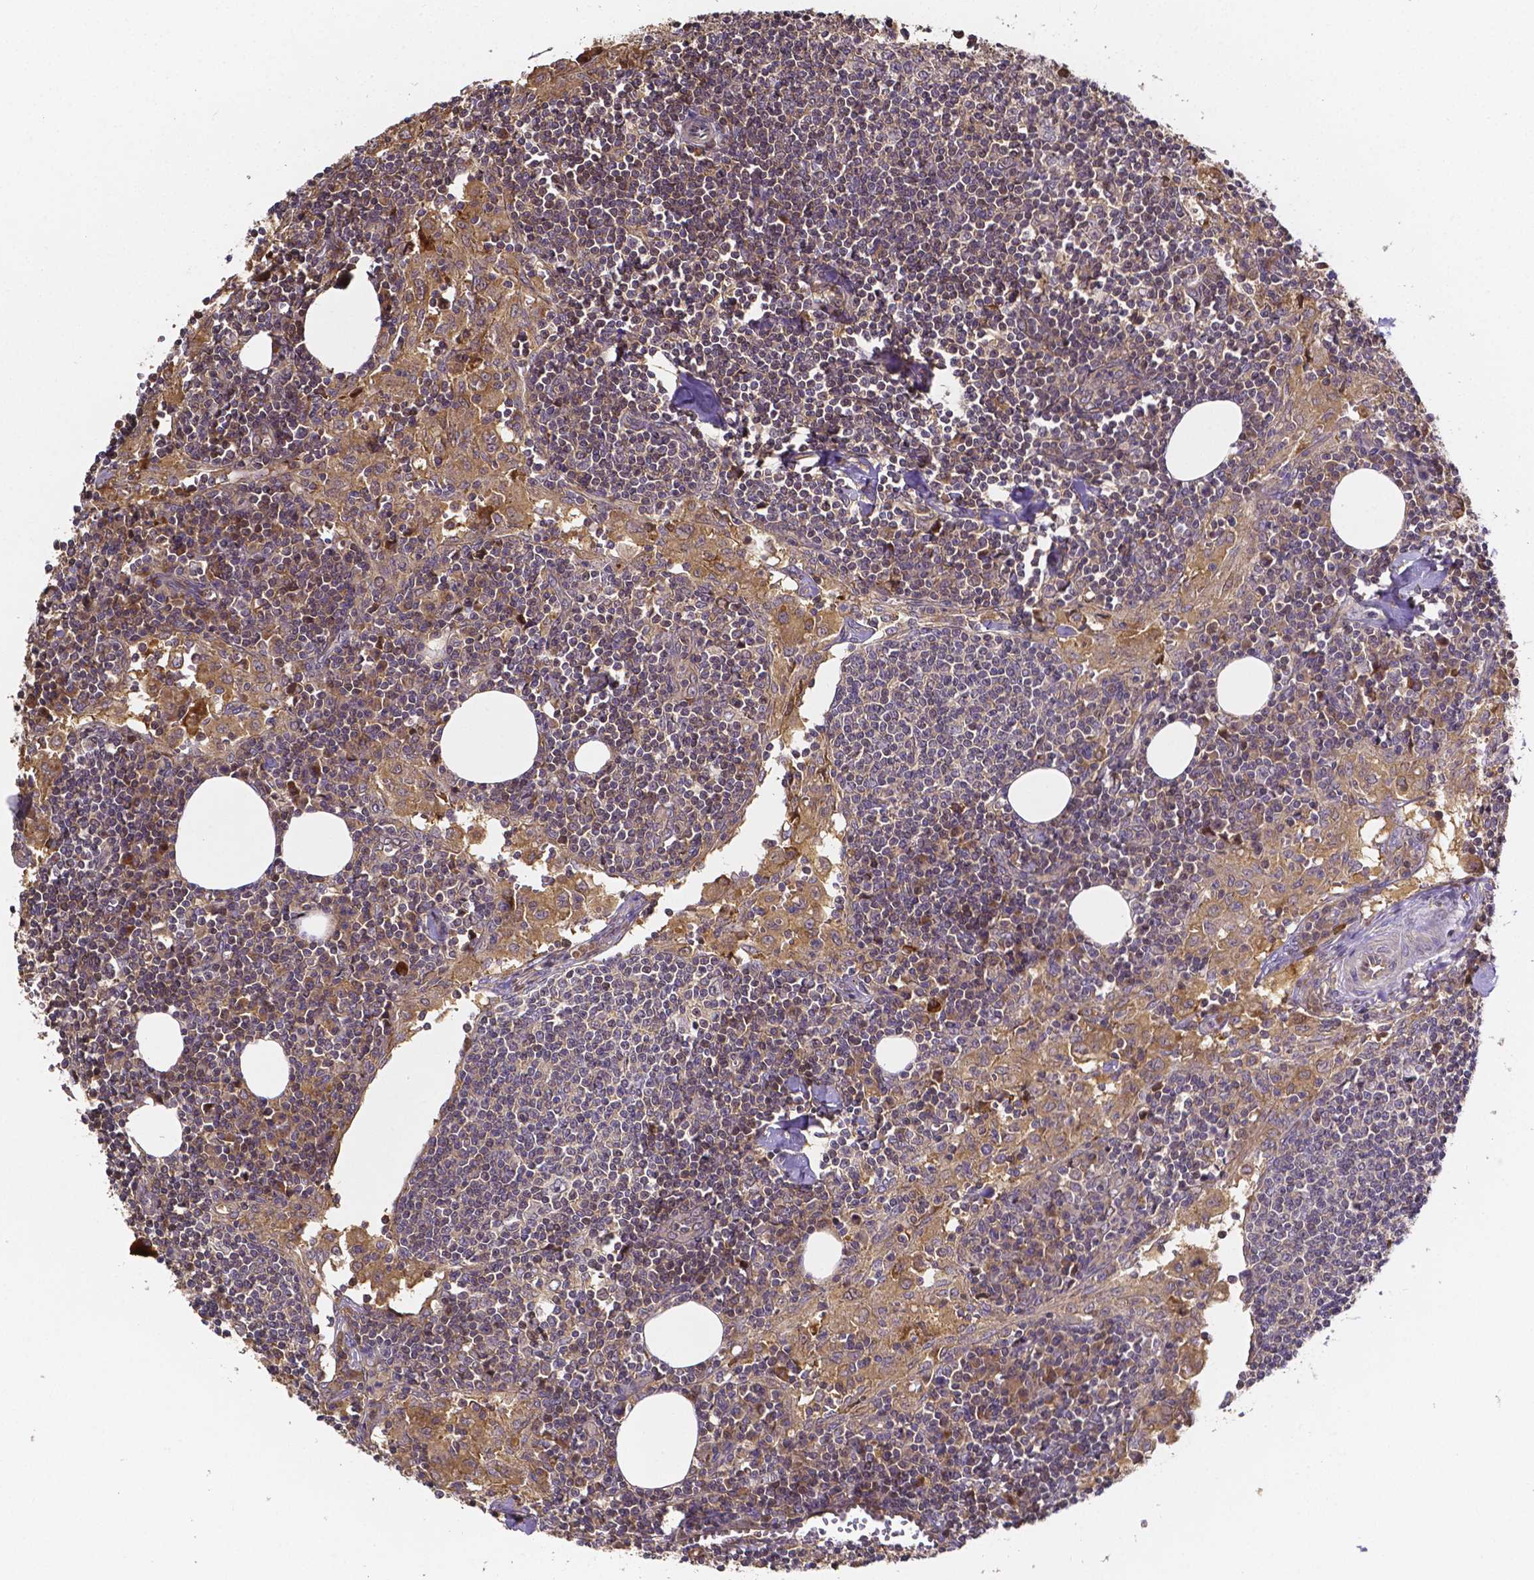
{"staining": {"intensity": "weak", "quantity": "25%-75%", "location": "cytoplasmic/membranous"}, "tissue": "lymph node", "cell_type": "Non-germinal center cells", "image_type": "normal", "snomed": [{"axis": "morphology", "description": "Normal tissue, NOS"}, {"axis": "topography", "description": "Lymph node"}], "caption": "Weak cytoplasmic/membranous staining for a protein is seen in approximately 25%-75% of non-germinal center cells of unremarkable lymph node using immunohistochemistry (IHC).", "gene": "RNF123", "patient": {"sex": "male", "age": 55}}